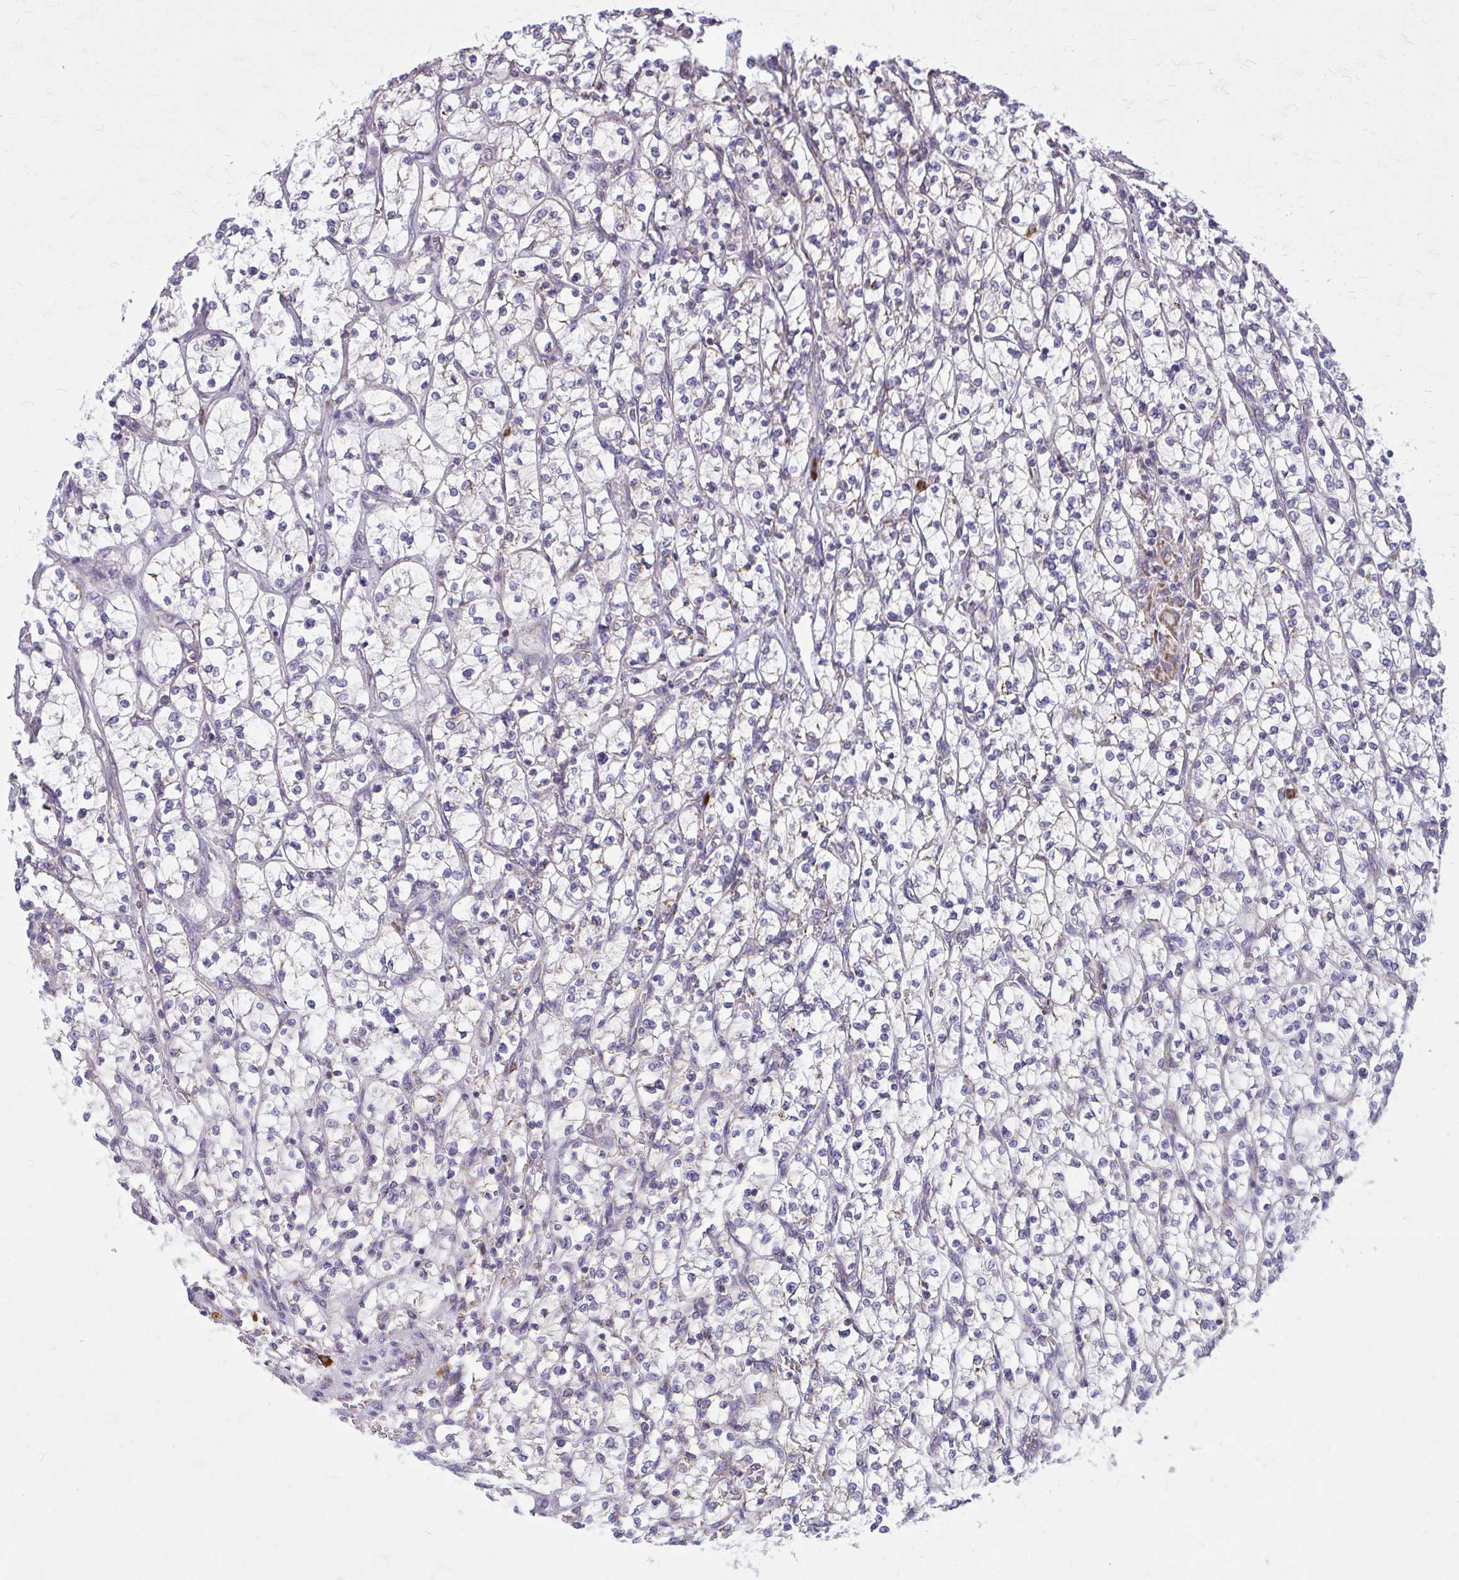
{"staining": {"intensity": "negative", "quantity": "none", "location": "none"}, "tissue": "renal cancer", "cell_type": "Tumor cells", "image_type": "cancer", "snomed": [{"axis": "morphology", "description": "Adenocarcinoma, NOS"}, {"axis": "topography", "description": "Kidney"}], "caption": "Tumor cells are negative for brown protein staining in renal adenocarcinoma.", "gene": "IFIT1", "patient": {"sex": "female", "age": 64}}